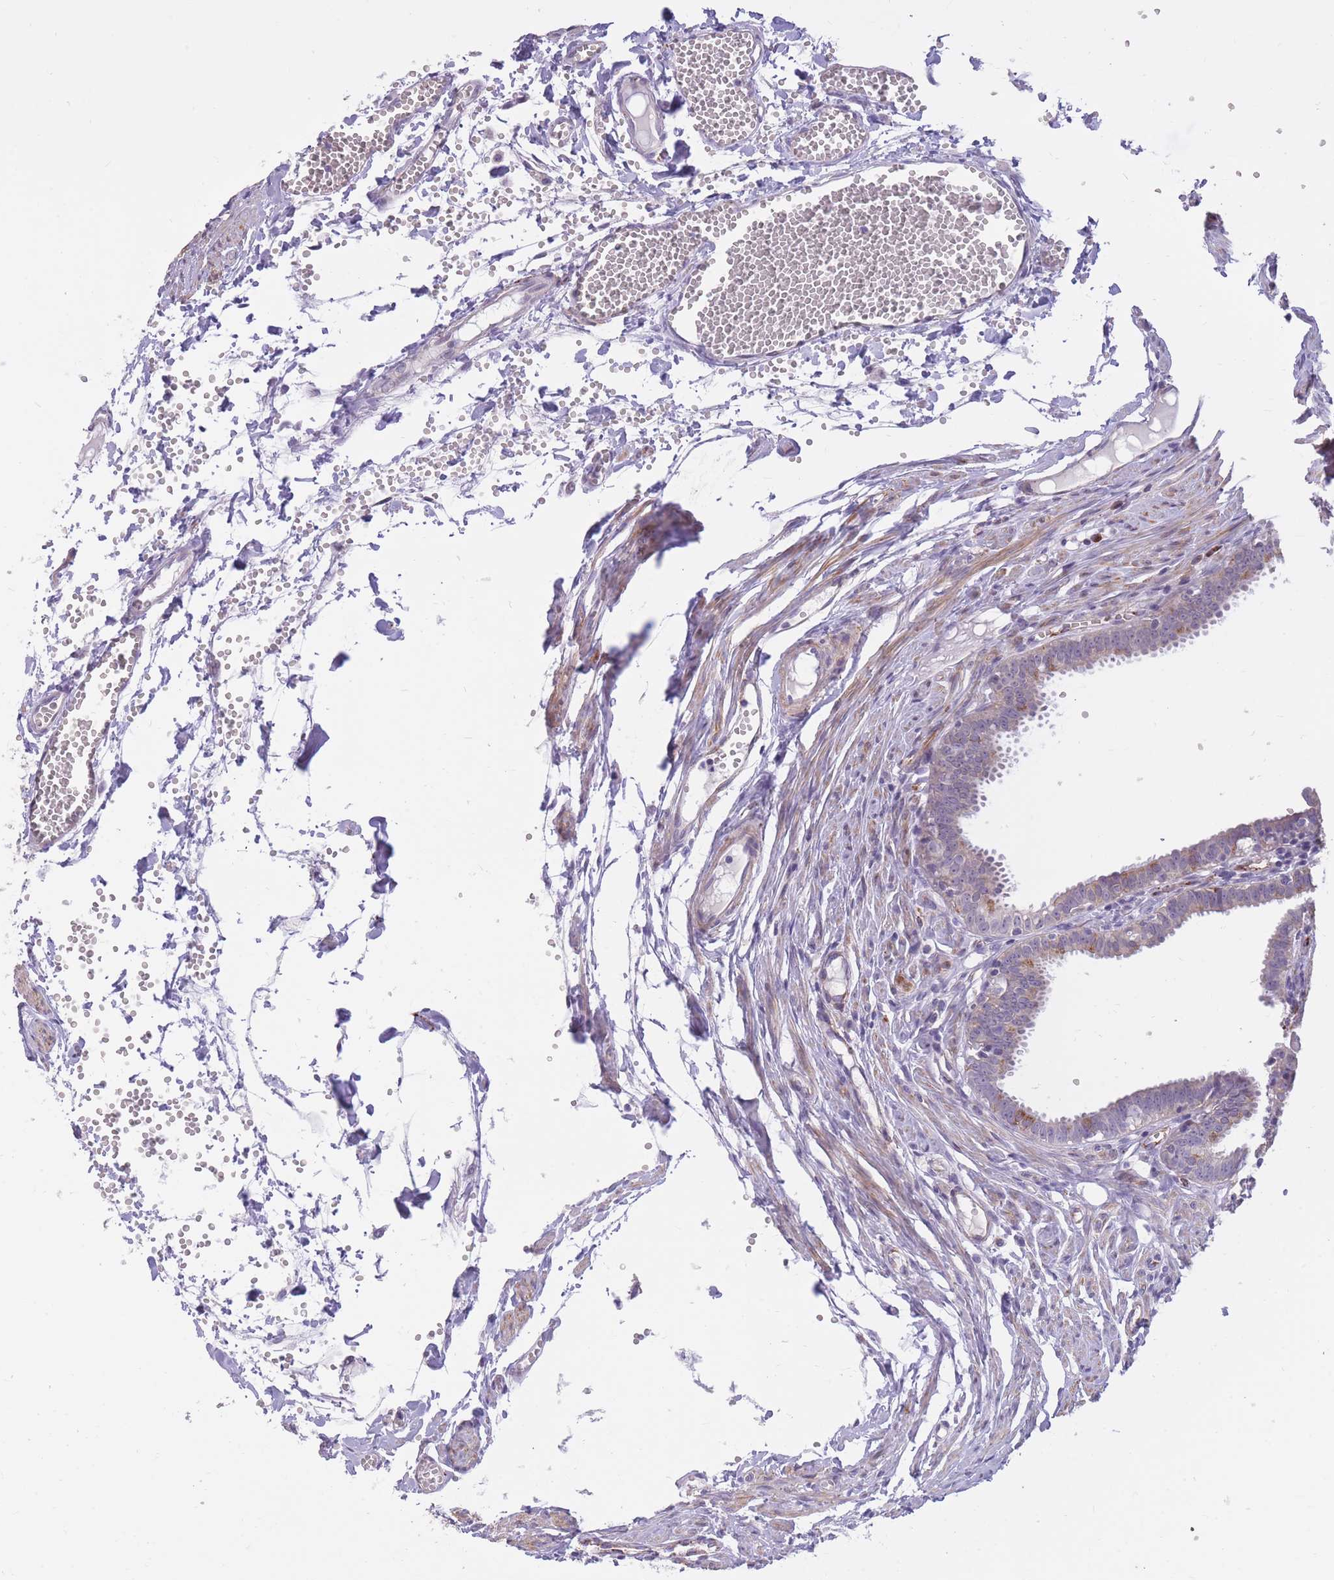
{"staining": {"intensity": "moderate", "quantity": "25%-75%", "location": "cytoplasmic/membranous"}, "tissue": "fallopian tube", "cell_type": "Glandular cells", "image_type": "normal", "snomed": [{"axis": "morphology", "description": "Normal tissue, NOS"}, {"axis": "morphology", "description": "Carcinoma, NOS"}, {"axis": "topography", "description": "Fallopian tube"}, {"axis": "topography", "description": "Ovary"}], "caption": "About 25%-75% of glandular cells in normal human fallopian tube display moderate cytoplasmic/membranous protein staining as visualized by brown immunohistochemical staining.", "gene": "RNF170", "patient": {"sex": "female", "age": 59}}